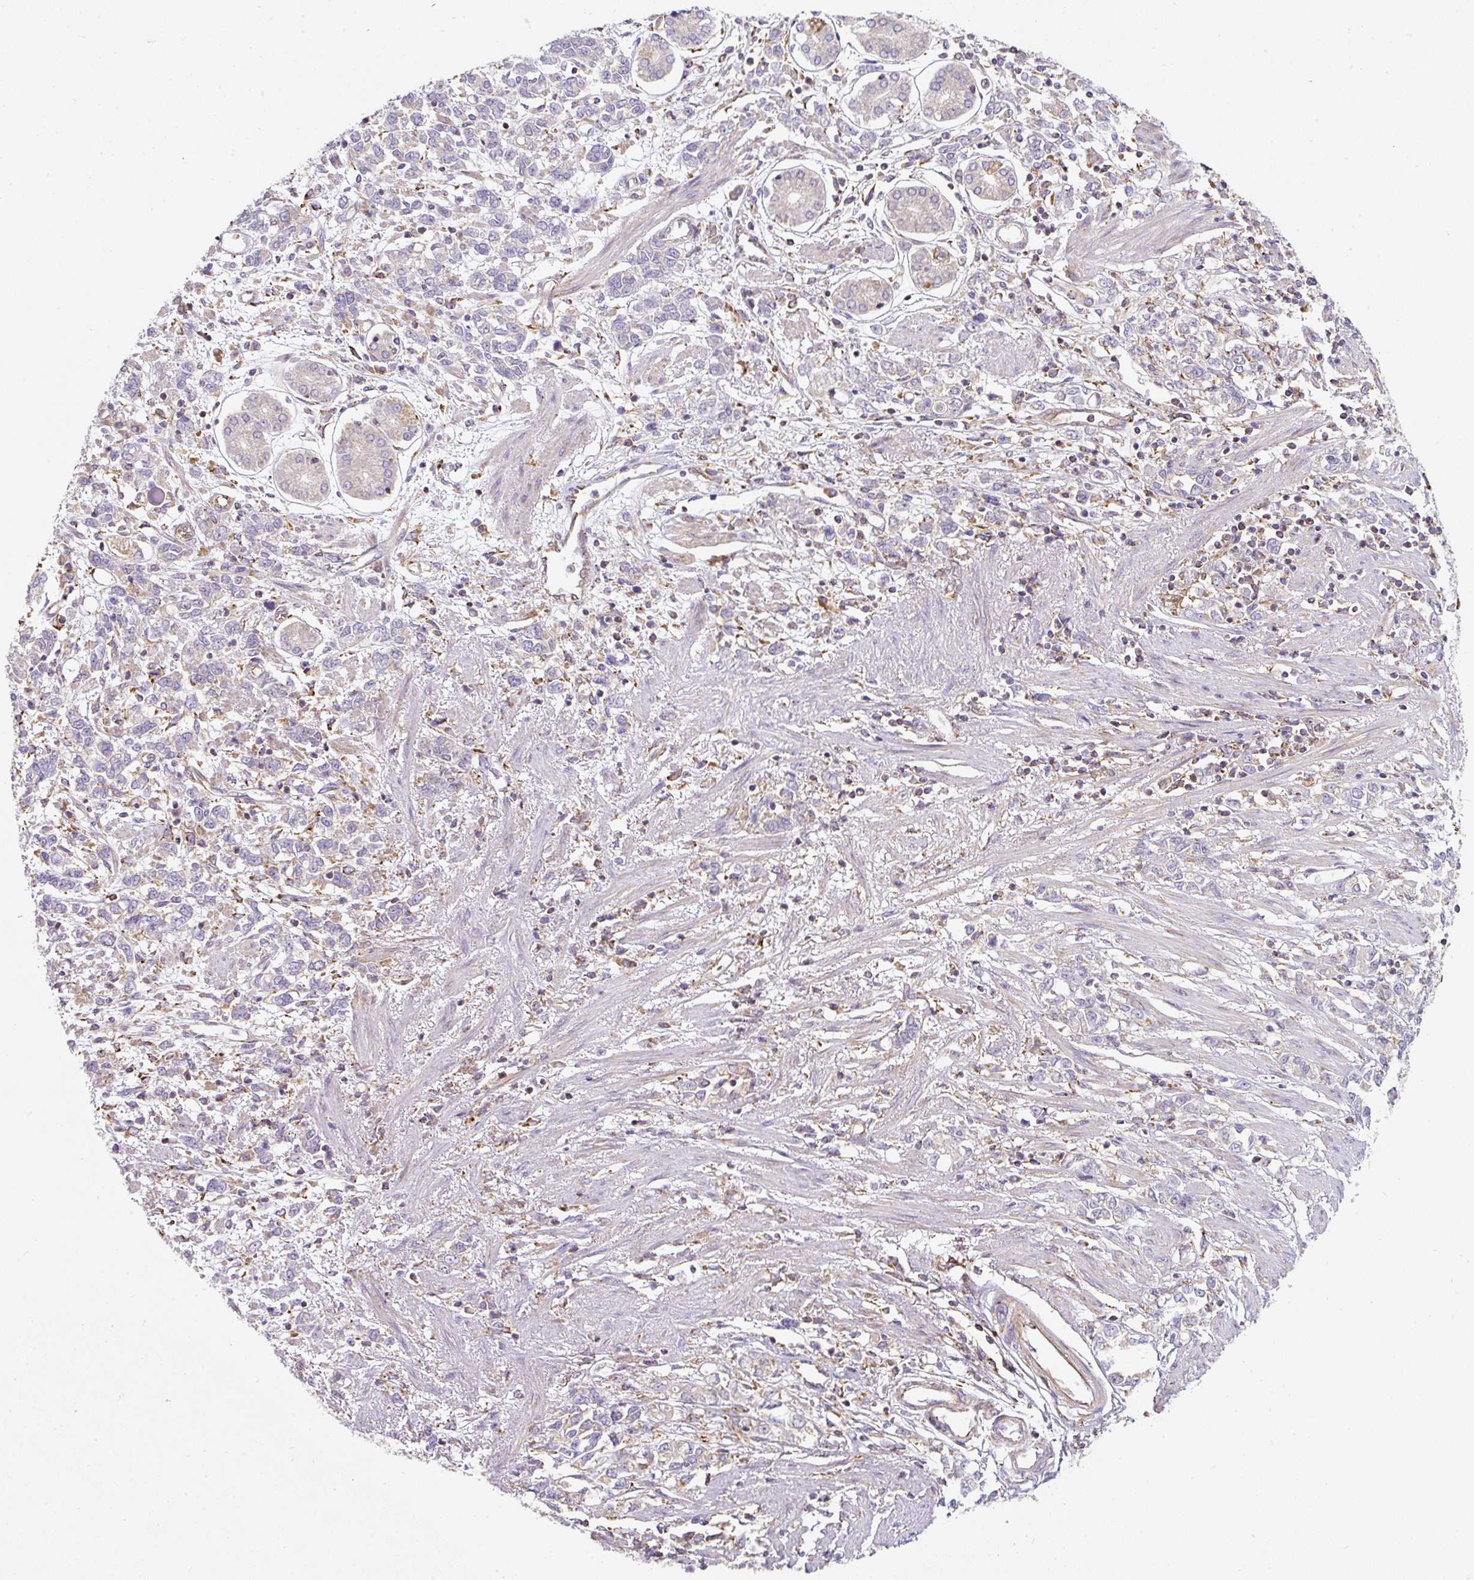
{"staining": {"intensity": "moderate", "quantity": "<25%", "location": "cytoplasmic/membranous"}, "tissue": "stomach cancer", "cell_type": "Tumor cells", "image_type": "cancer", "snomed": [{"axis": "morphology", "description": "Adenocarcinoma, NOS"}, {"axis": "topography", "description": "Stomach"}], "caption": "Stomach cancer (adenocarcinoma) stained for a protein (brown) reveals moderate cytoplasmic/membranous positive positivity in approximately <25% of tumor cells.", "gene": "ERAP2", "patient": {"sex": "female", "age": 76}}